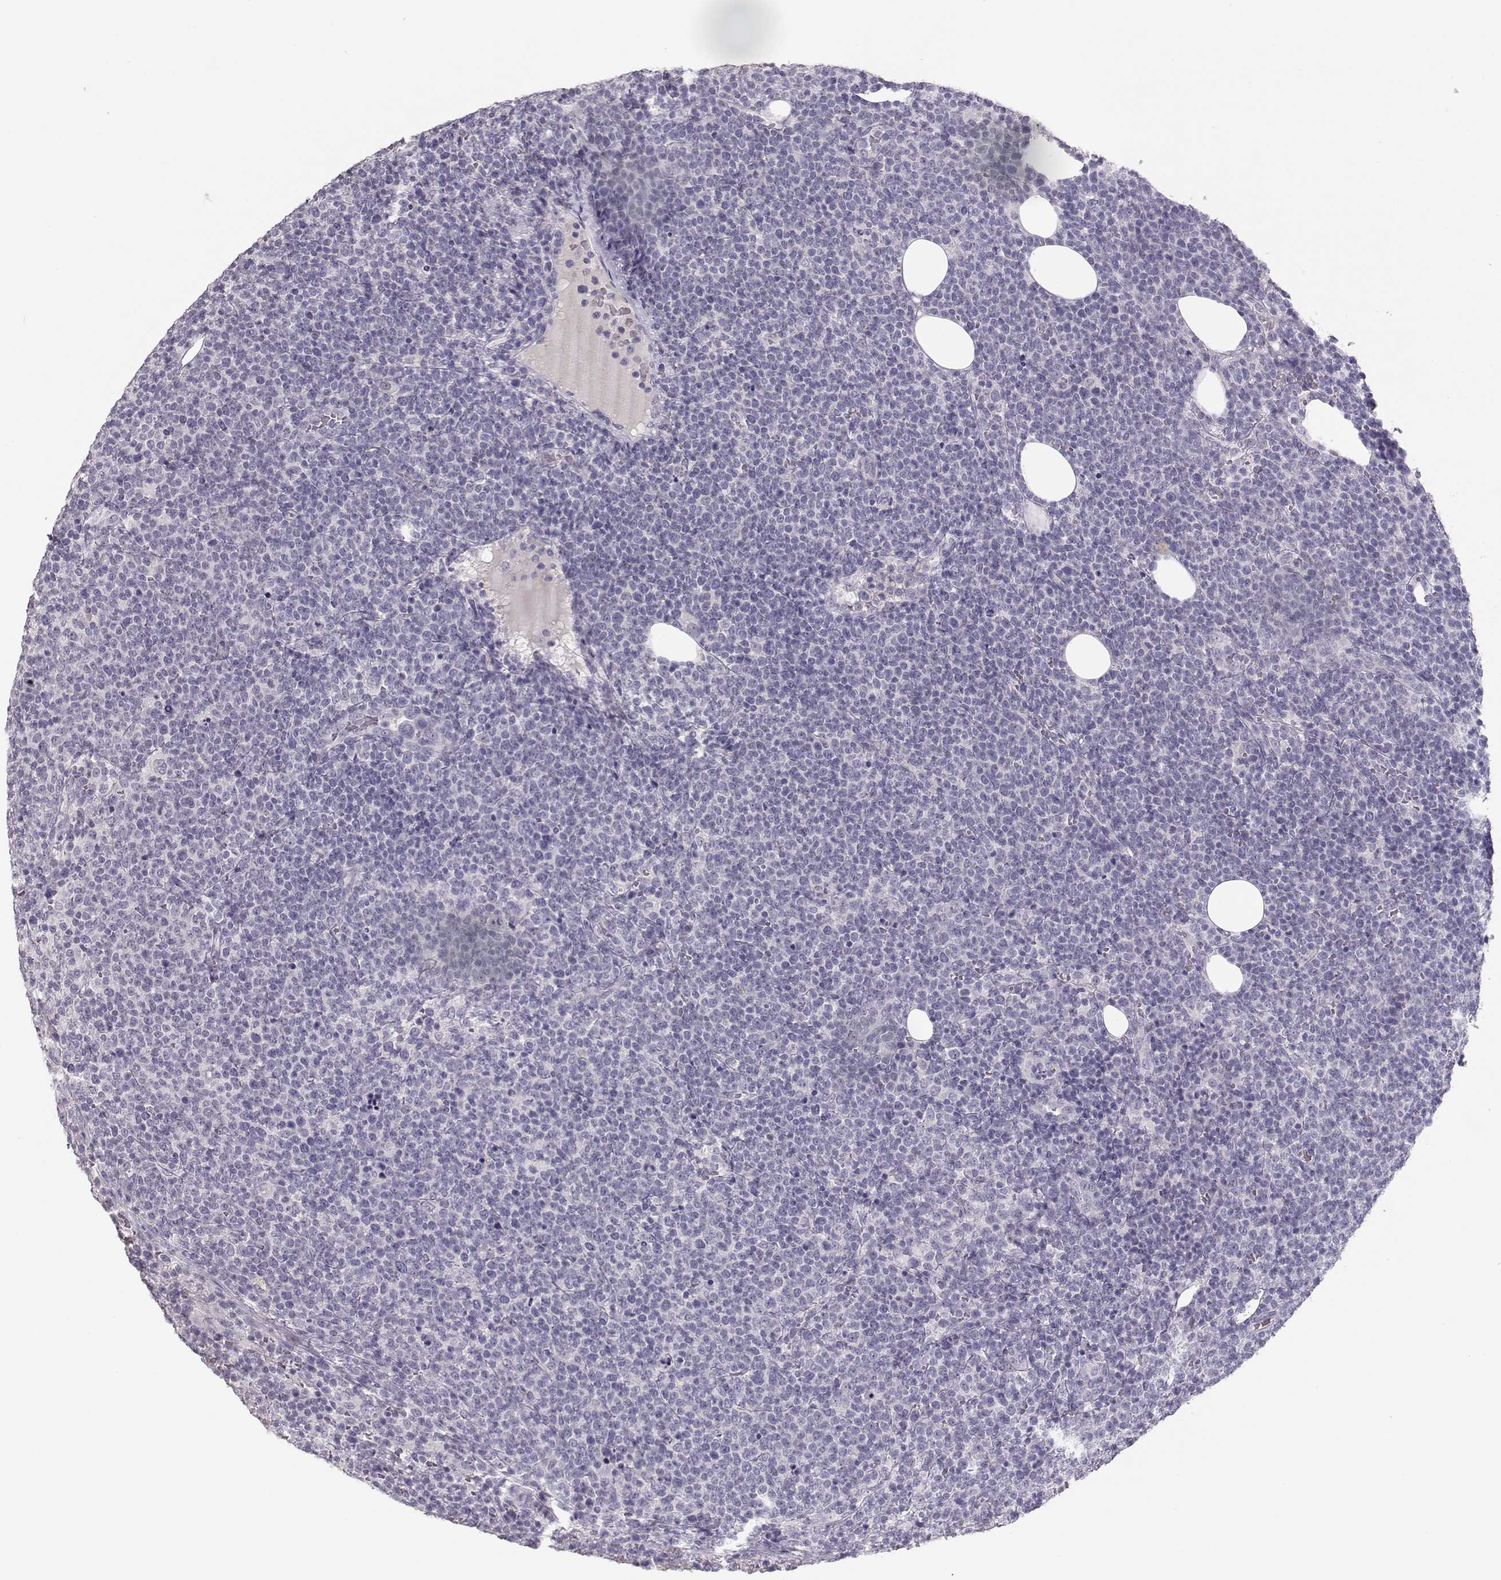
{"staining": {"intensity": "negative", "quantity": "none", "location": "none"}, "tissue": "lymphoma", "cell_type": "Tumor cells", "image_type": "cancer", "snomed": [{"axis": "morphology", "description": "Malignant lymphoma, non-Hodgkin's type, High grade"}, {"axis": "topography", "description": "Lymph node"}], "caption": "Immunohistochemical staining of malignant lymphoma, non-Hodgkin's type (high-grade) reveals no significant staining in tumor cells. (DAB immunohistochemistry (IHC), high magnification).", "gene": "TKTL1", "patient": {"sex": "male", "age": 61}}